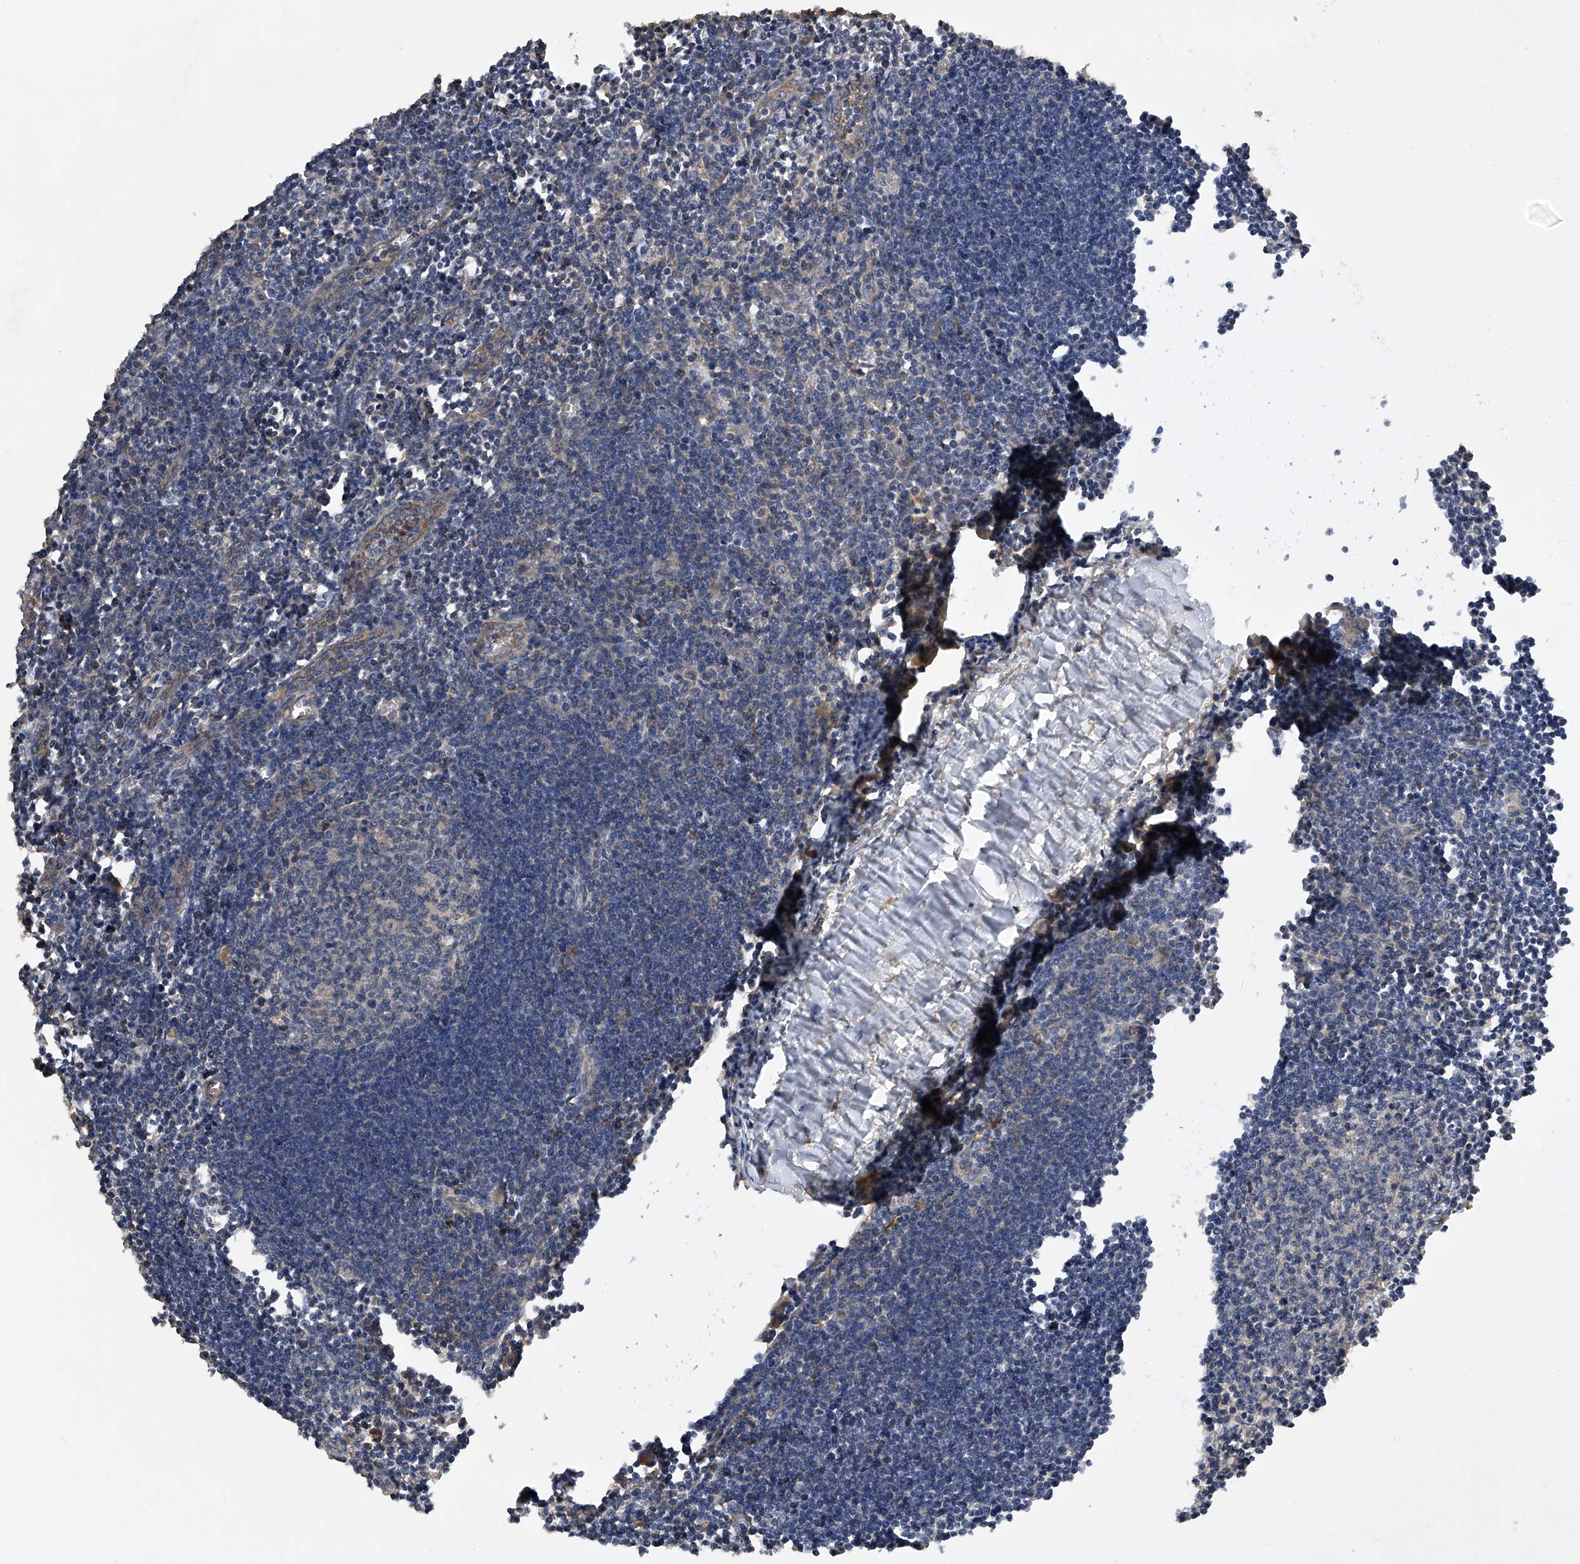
{"staining": {"intensity": "moderate", "quantity": "<25%", "location": "cytoplasmic/membranous"}, "tissue": "lymph node", "cell_type": "Germinal center cells", "image_type": "normal", "snomed": [{"axis": "morphology", "description": "Normal tissue, NOS"}, {"axis": "morphology", "description": "Malignant melanoma, Metastatic site"}, {"axis": "topography", "description": "Lymph node"}], "caption": "Brown immunohistochemical staining in unremarkable lymph node shows moderate cytoplasmic/membranous staining in about <25% of germinal center cells.", "gene": "PTPRA", "patient": {"sex": "male", "age": 41}}